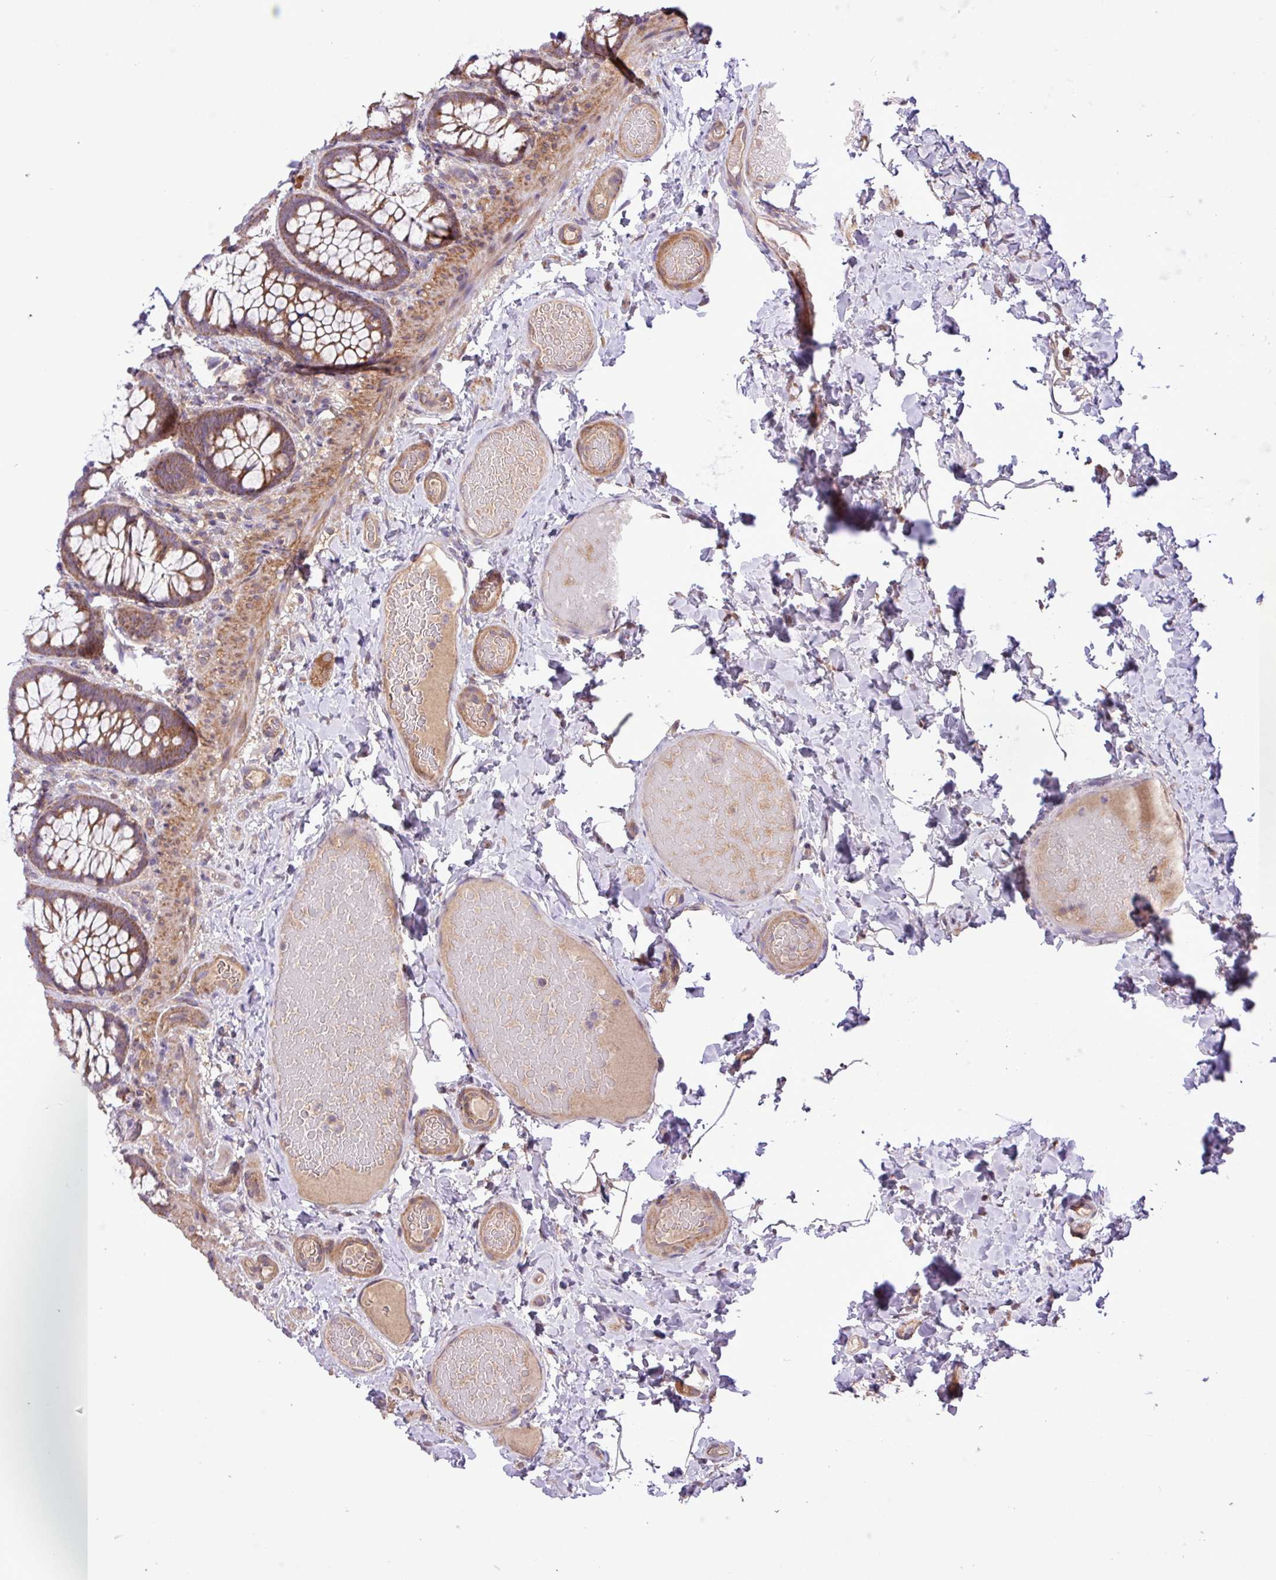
{"staining": {"intensity": "weak", "quantity": ">75%", "location": "cytoplasmic/membranous"}, "tissue": "colon", "cell_type": "Endothelial cells", "image_type": "normal", "snomed": [{"axis": "morphology", "description": "Normal tissue, NOS"}, {"axis": "topography", "description": "Colon"}], "caption": "About >75% of endothelial cells in unremarkable human colon demonstrate weak cytoplasmic/membranous protein staining as visualized by brown immunohistochemical staining.", "gene": "TIMM10B", "patient": {"sex": "male", "age": 46}}